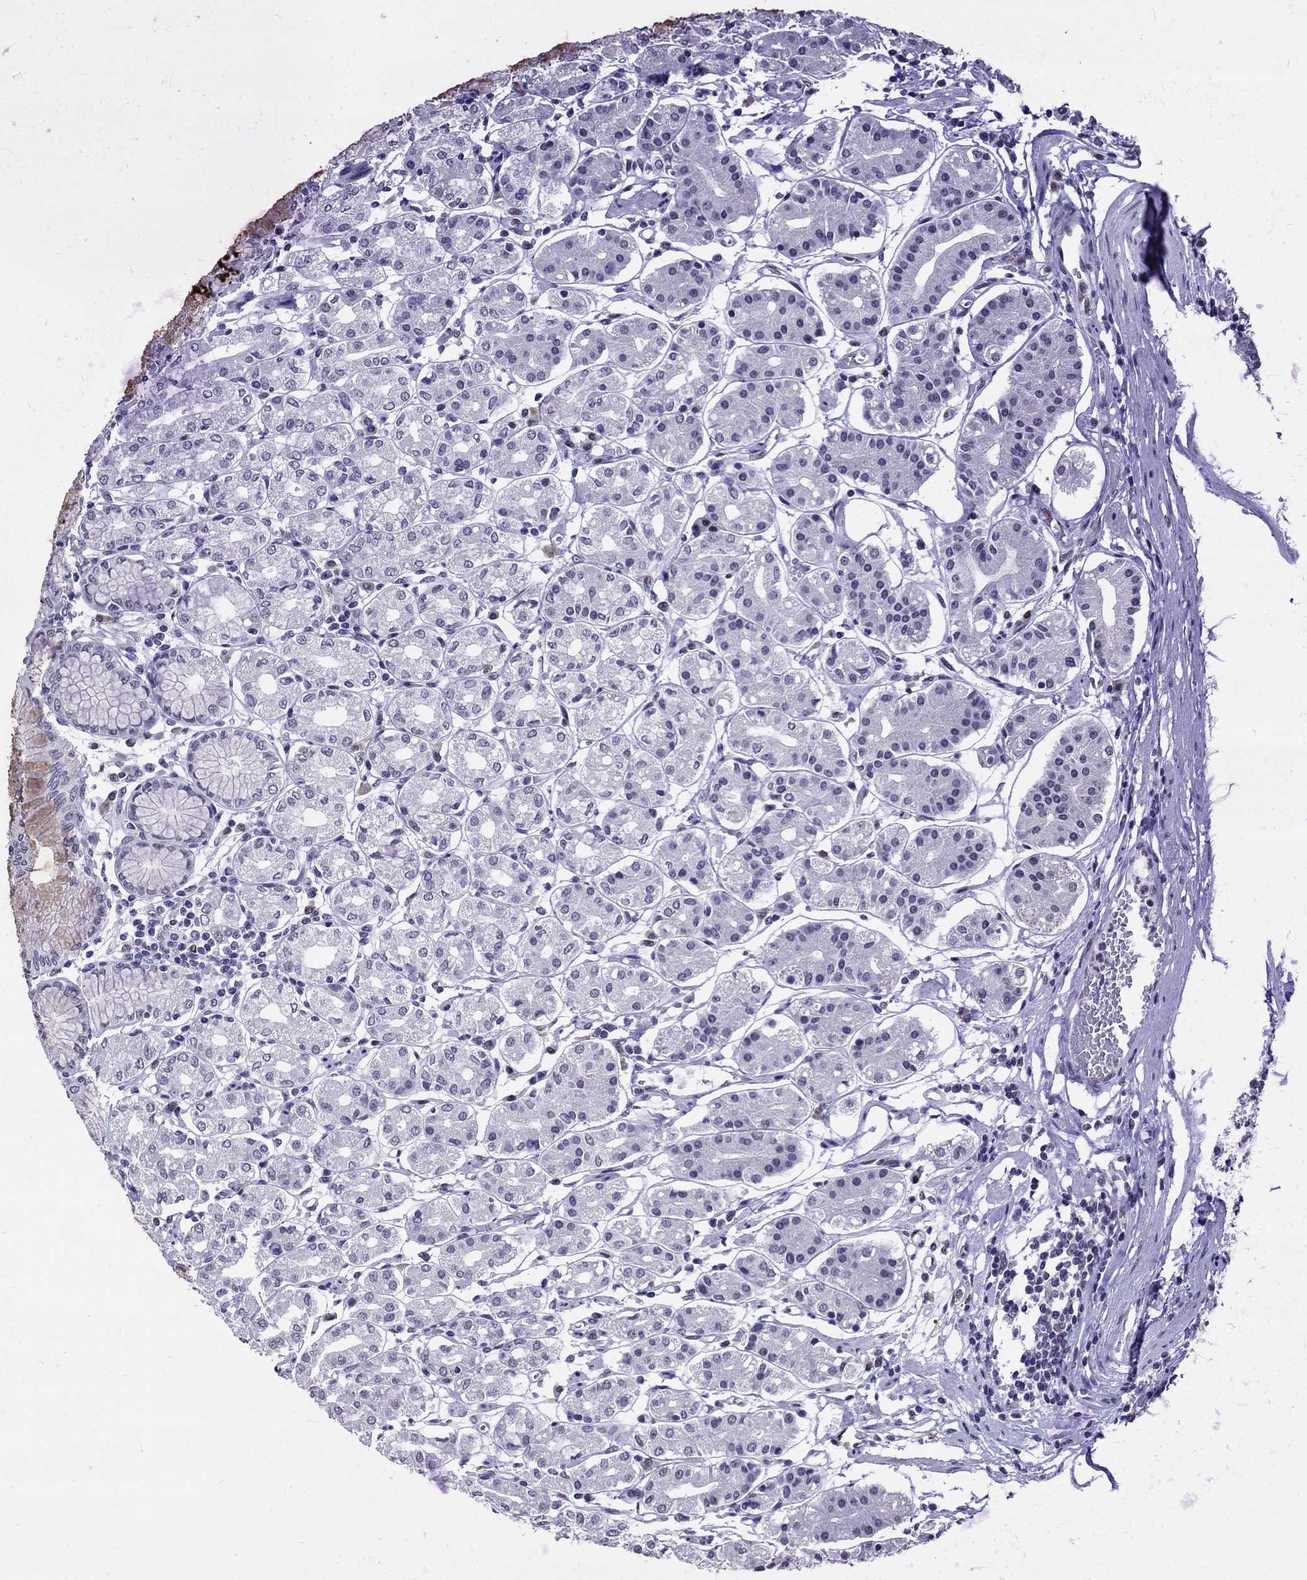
{"staining": {"intensity": "weak", "quantity": "<25%", "location": "cytoplasmic/membranous"}, "tissue": "stomach", "cell_type": "Glandular cells", "image_type": "normal", "snomed": [{"axis": "morphology", "description": "Normal tissue, NOS"}, {"axis": "topography", "description": "Skeletal muscle"}, {"axis": "topography", "description": "Stomach"}], "caption": "DAB (3,3'-diaminobenzidine) immunohistochemical staining of unremarkable stomach reveals no significant positivity in glandular cells. The staining was performed using DAB (3,3'-diaminobenzidine) to visualize the protein expression in brown, while the nuclei were stained in blue with hematoxylin (Magnification: 20x).", "gene": "HCFC1", "patient": {"sex": "female", "age": 57}}